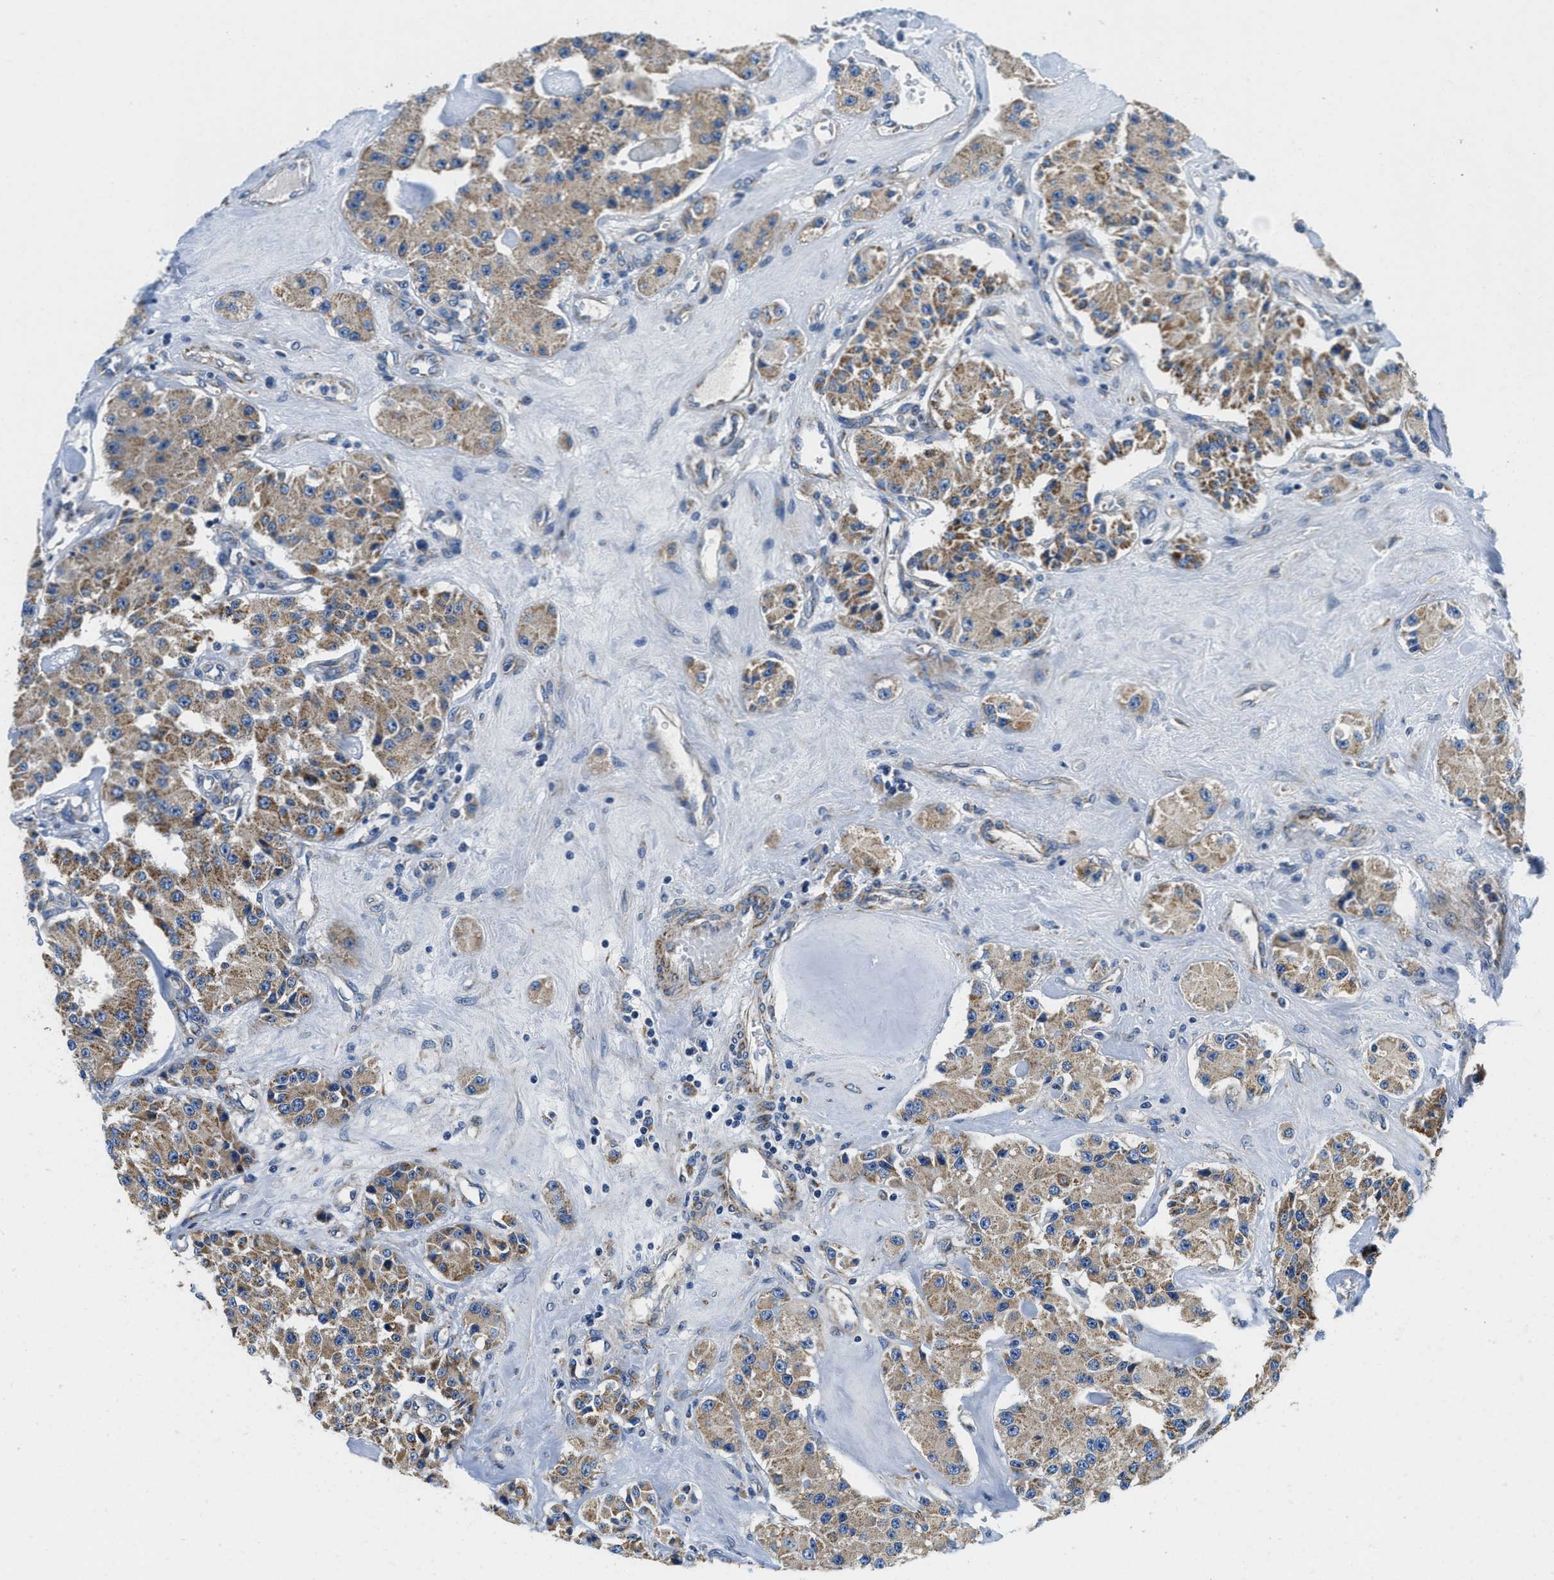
{"staining": {"intensity": "moderate", "quantity": "25%-75%", "location": "cytoplasmic/membranous"}, "tissue": "carcinoid", "cell_type": "Tumor cells", "image_type": "cancer", "snomed": [{"axis": "morphology", "description": "Carcinoid, malignant, NOS"}, {"axis": "topography", "description": "Pancreas"}], "caption": "Carcinoid (malignant) stained with a protein marker exhibits moderate staining in tumor cells.", "gene": "SAMD4B", "patient": {"sex": "male", "age": 41}}